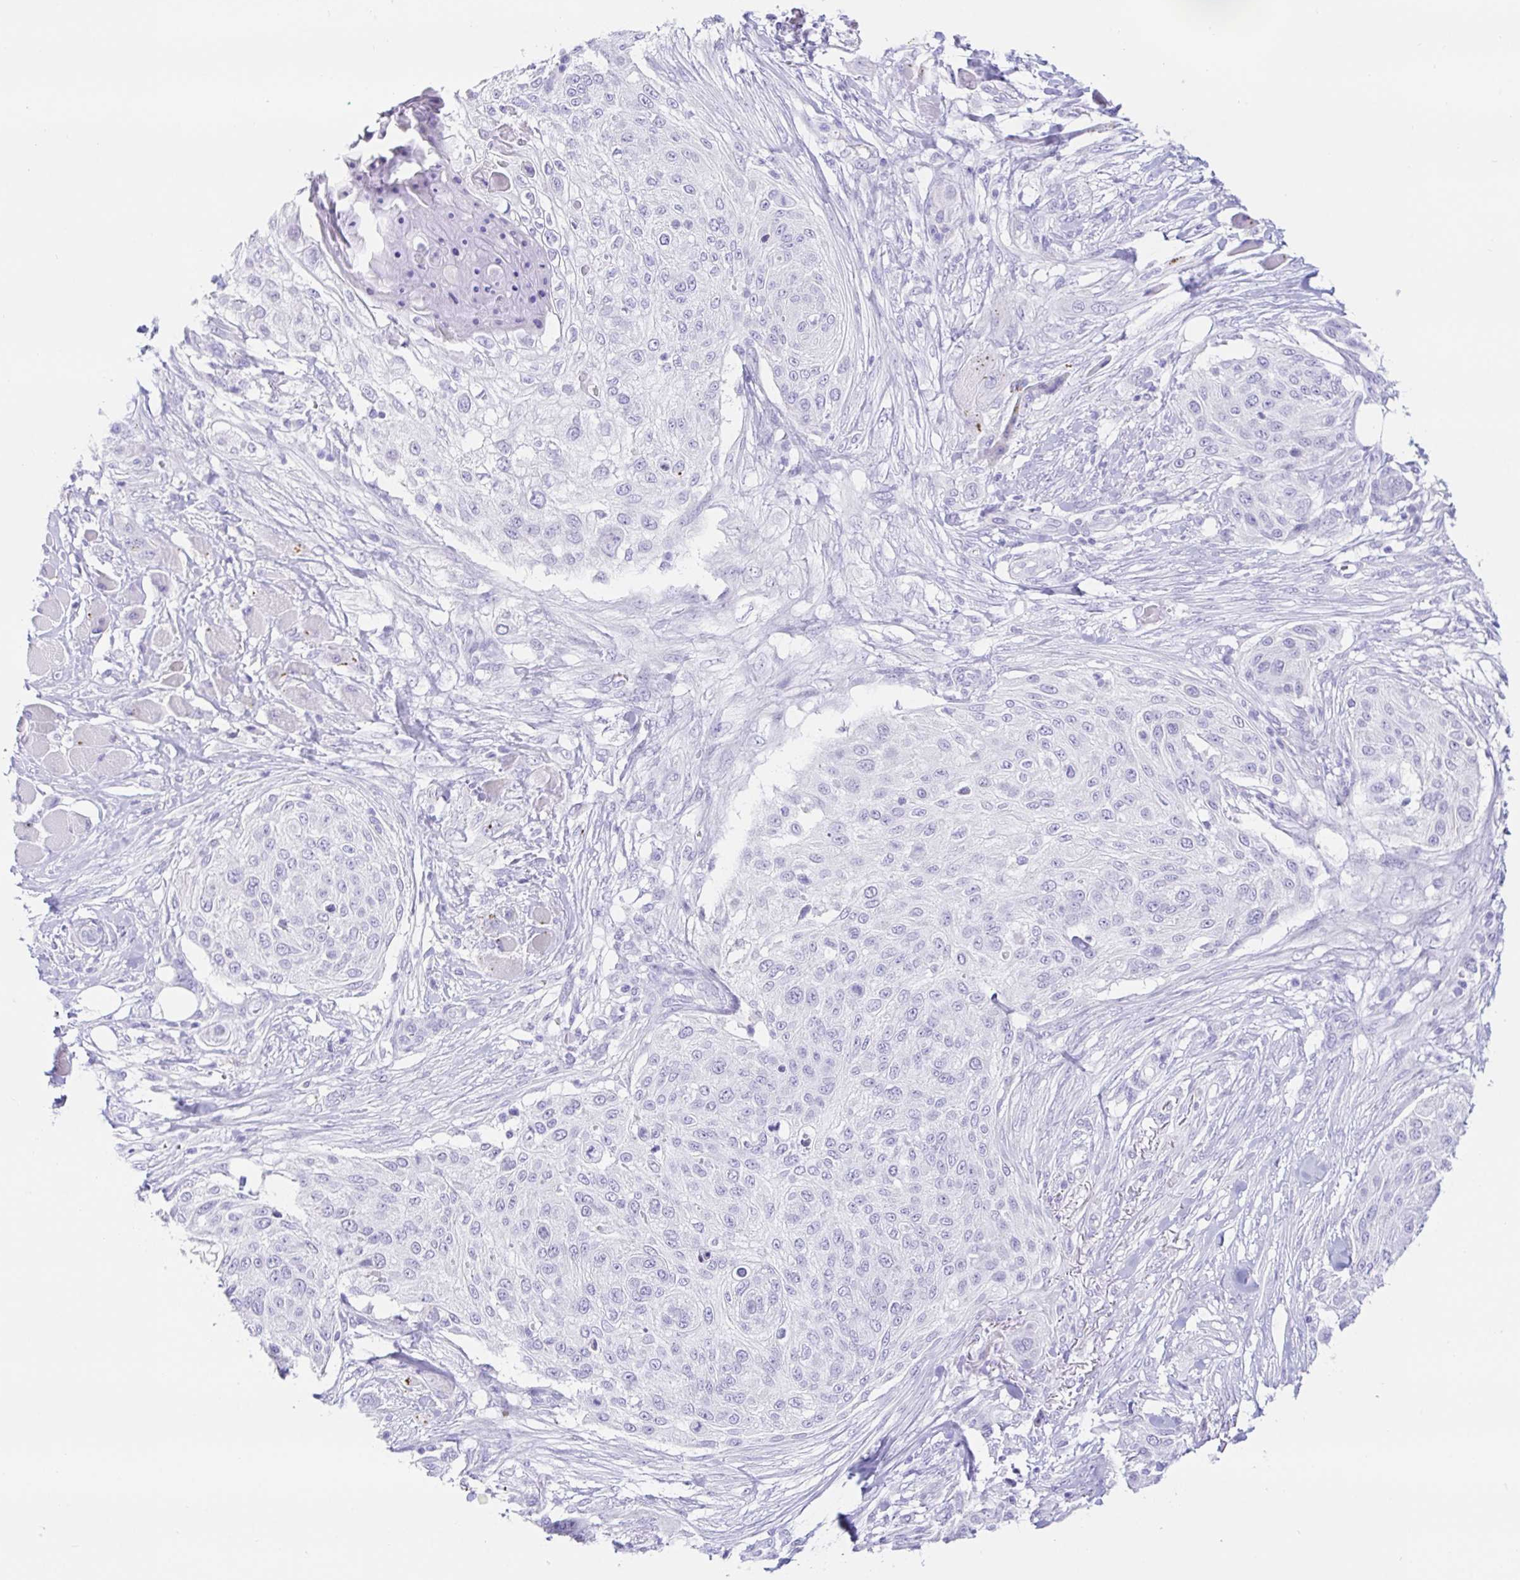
{"staining": {"intensity": "negative", "quantity": "none", "location": "none"}, "tissue": "skin cancer", "cell_type": "Tumor cells", "image_type": "cancer", "snomed": [{"axis": "morphology", "description": "Squamous cell carcinoma, NOS"}, {"axis": "topography", "description": "Skin"}], "caption": "An immunohistochemistry (IHC) micrograph of skin cancer (squamous cell carcinoma) is shown. There is no staining in tumor cells of skin cancer (squamous cell carcinoma). (Stains: DAB immunohistochemistry with hematoxylin counter stain, Microscopy: brightfield microscopy at high magnification).", "gene": "PAX8", "patient": {"sex": "female", "age": 87}}